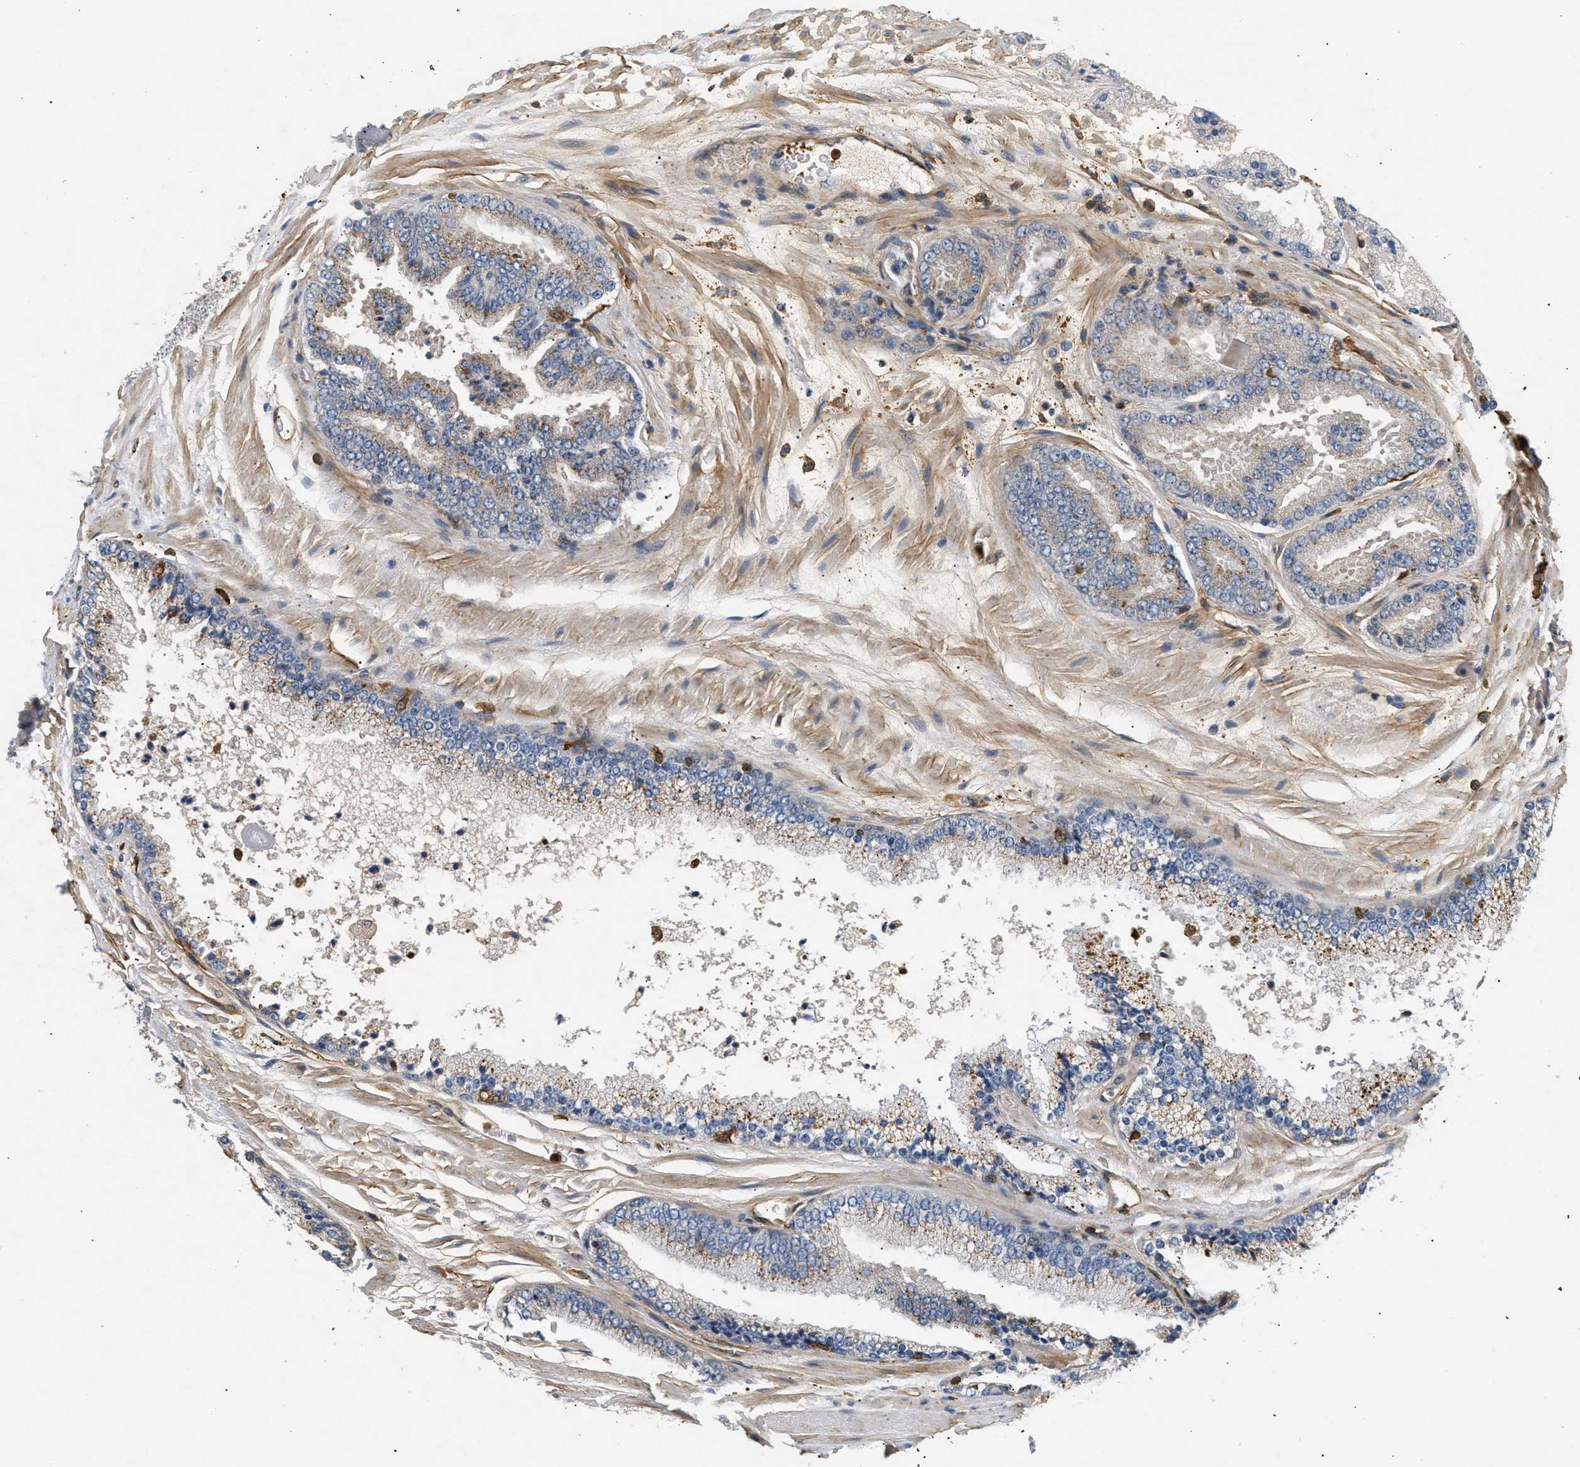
{"staining": {"intensity": "weak", "quantity": "<25%", "location": "cytoplasmic/membranous"}, "tissue": "prostate cancer", "cell_type": "Tumor cells", "image_type": "cancer", "snomed": [{"axis": "morphology", "description": "Adenocarcinoma, High grade"}, {"axis": "topography", "description": "Prostate"}], "caption": "High power microscopy image of an immunohistochemistry (IHC) micrograph of prostate cancer (high-grade adenocarcinoma), revealing no significant staining in tumor cells.", "gene": "FARS2", "patient": {"sex": "male", "age": 65}}